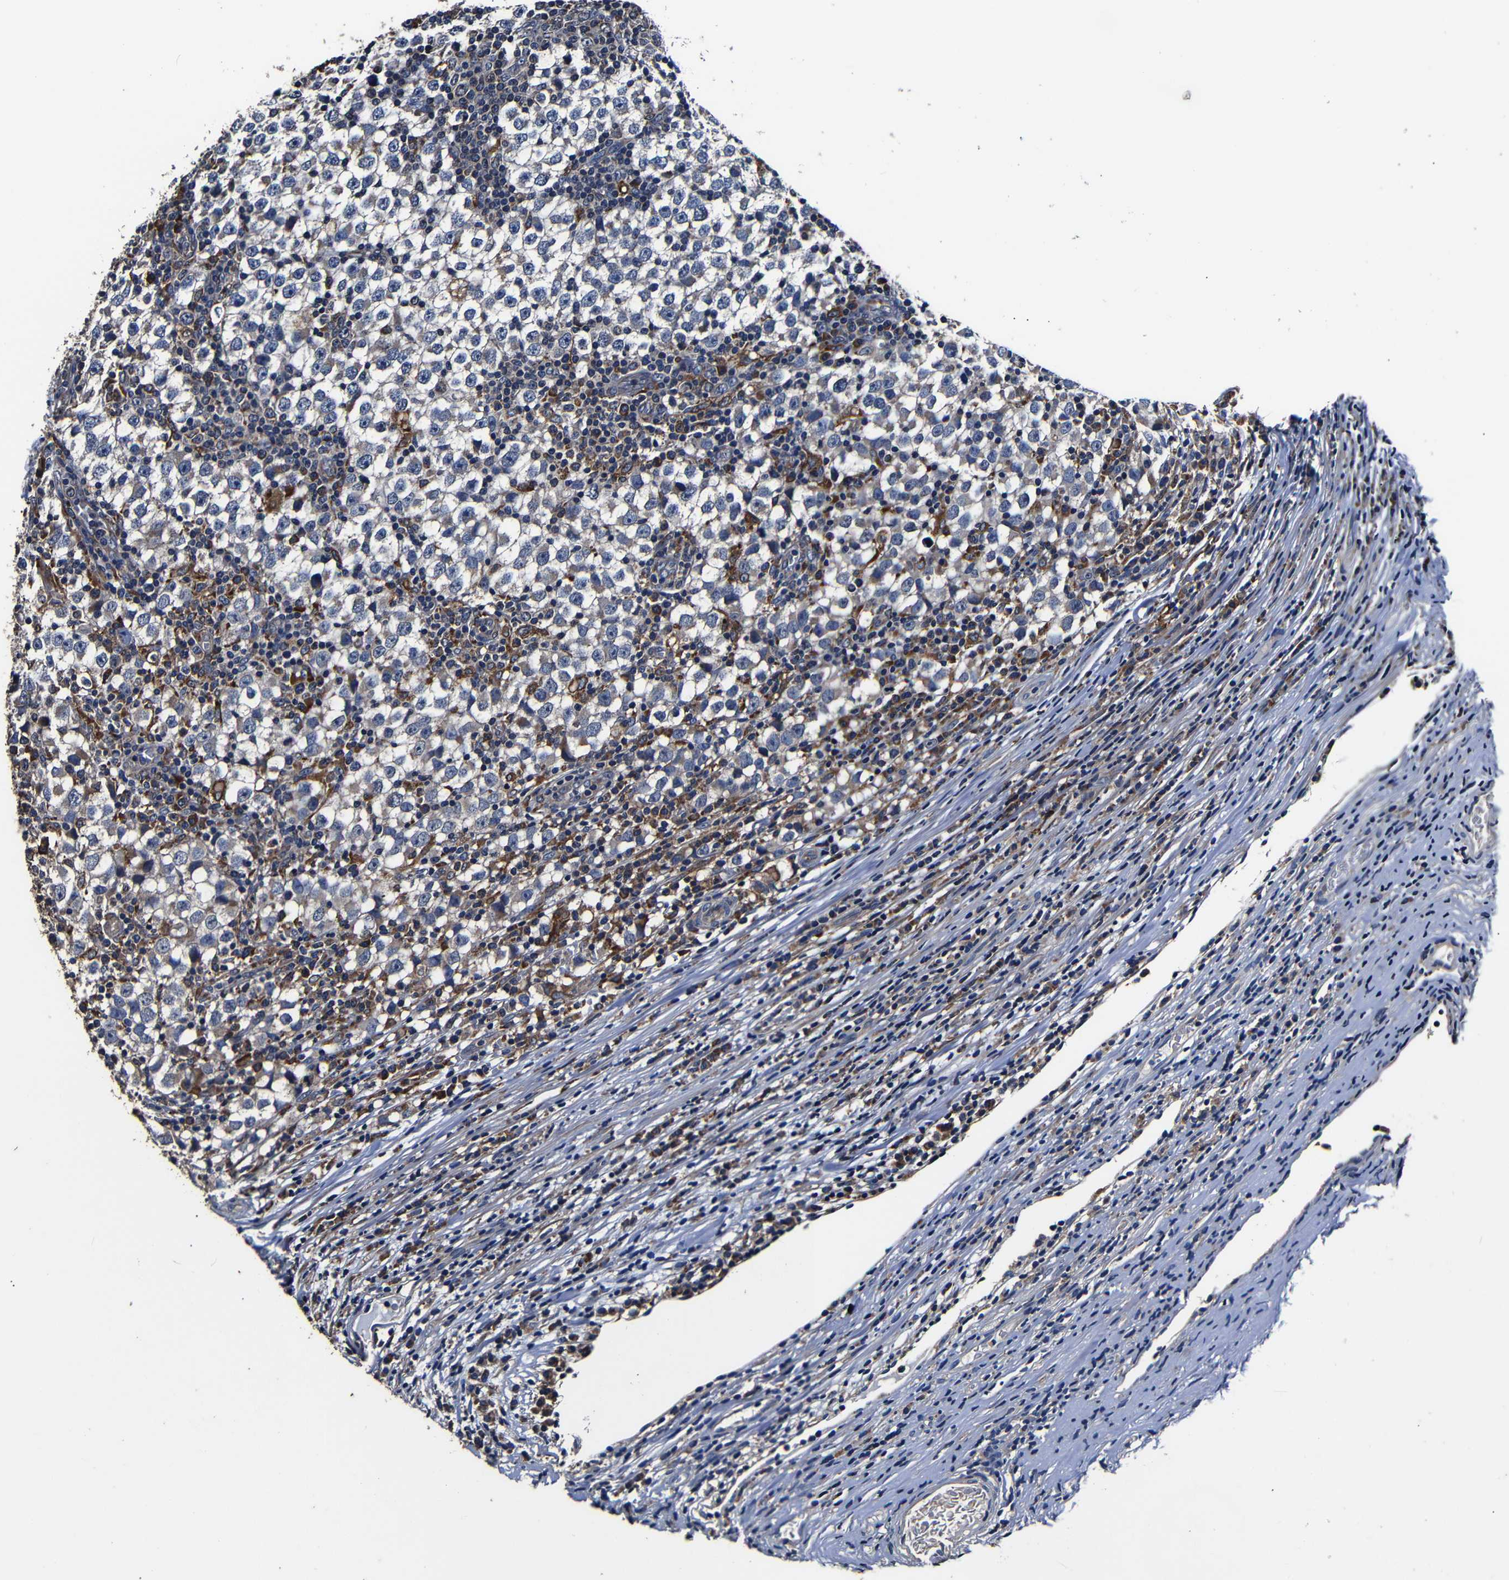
{"staining": {"intensity": "negative", "quantity": "none", "location": "none"}, "tissue": "testis cancer", "cell_type": "Tumor cells", "image_type": "cancer", "snomed": [{"axis": "morphology", "description": "Seminoma, NOS"}, {"axis": "topography", "description": "Testis"}], "caption": "Immunohistochemistry image of neoplastic tissue: human testis cancer stained with DAB (3,3'-diaminobenzidine) reveals no significant protein positivity in tumor cells.", "gene": "SCN9A", "patient": {"sex": "male", "age": 65}}